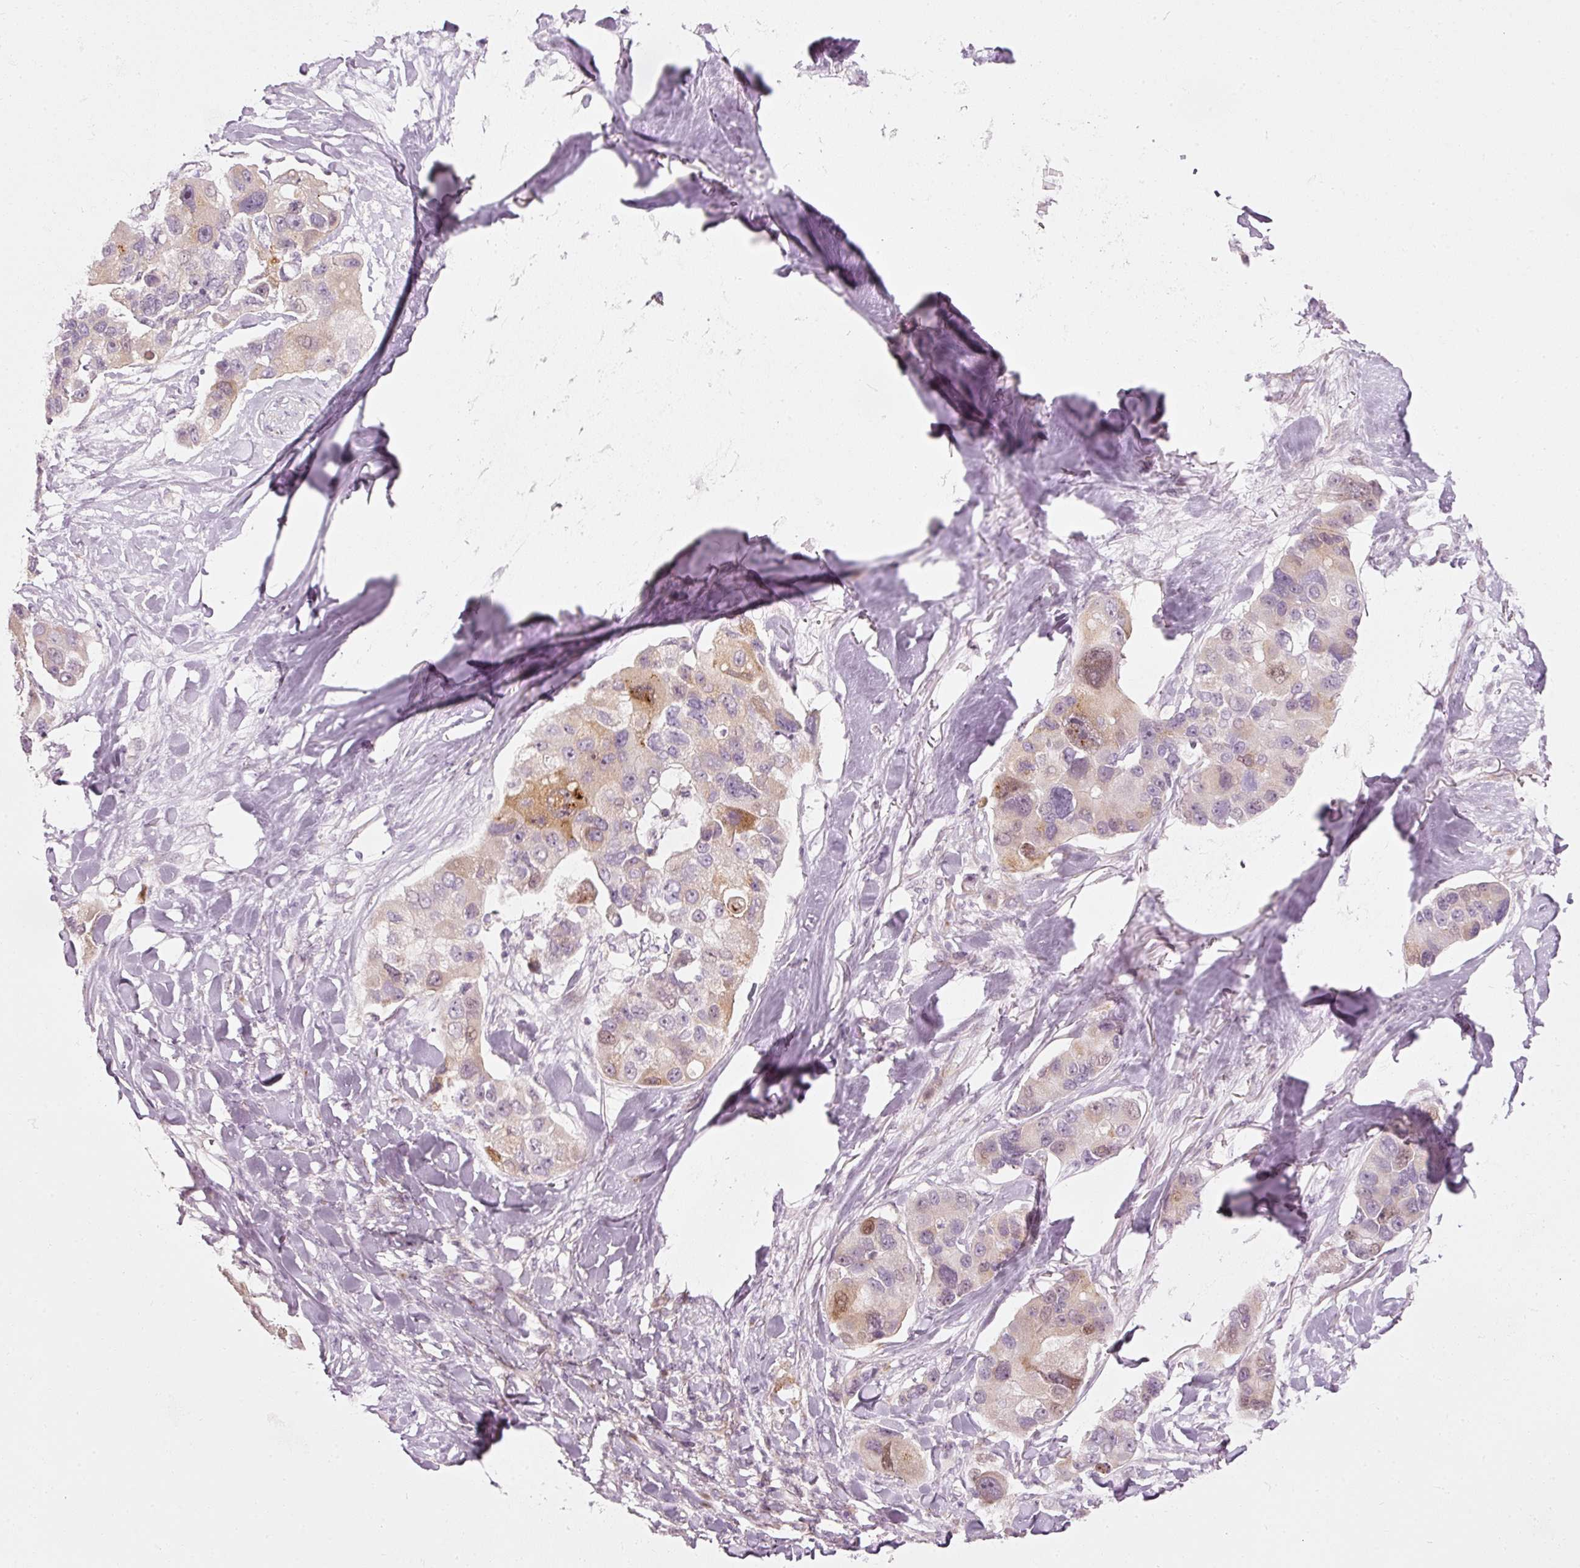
{"staining": {"intensity": "moderate", "quantity": "<25%", "location": "cytoplasmic/membranous,nuclear"}, "tissue": "lung cancer", "cell_type": "Tumor cells", "image_type": "cancer", "snomed": [{"axis": "morphology", "description": "Adenocarcinoma, NOS"}, {"axis": "topography", "description": "Lung"}], "caption": "Immunohistochemical staining of adenocarcinoma (lung) demonstrates moderate cytoplasmic/membranous and nuclear protein expression in about <25% of tumor cells.", "gene": "SLC20A1", "patient": {"sex": "female", "age": 54}}